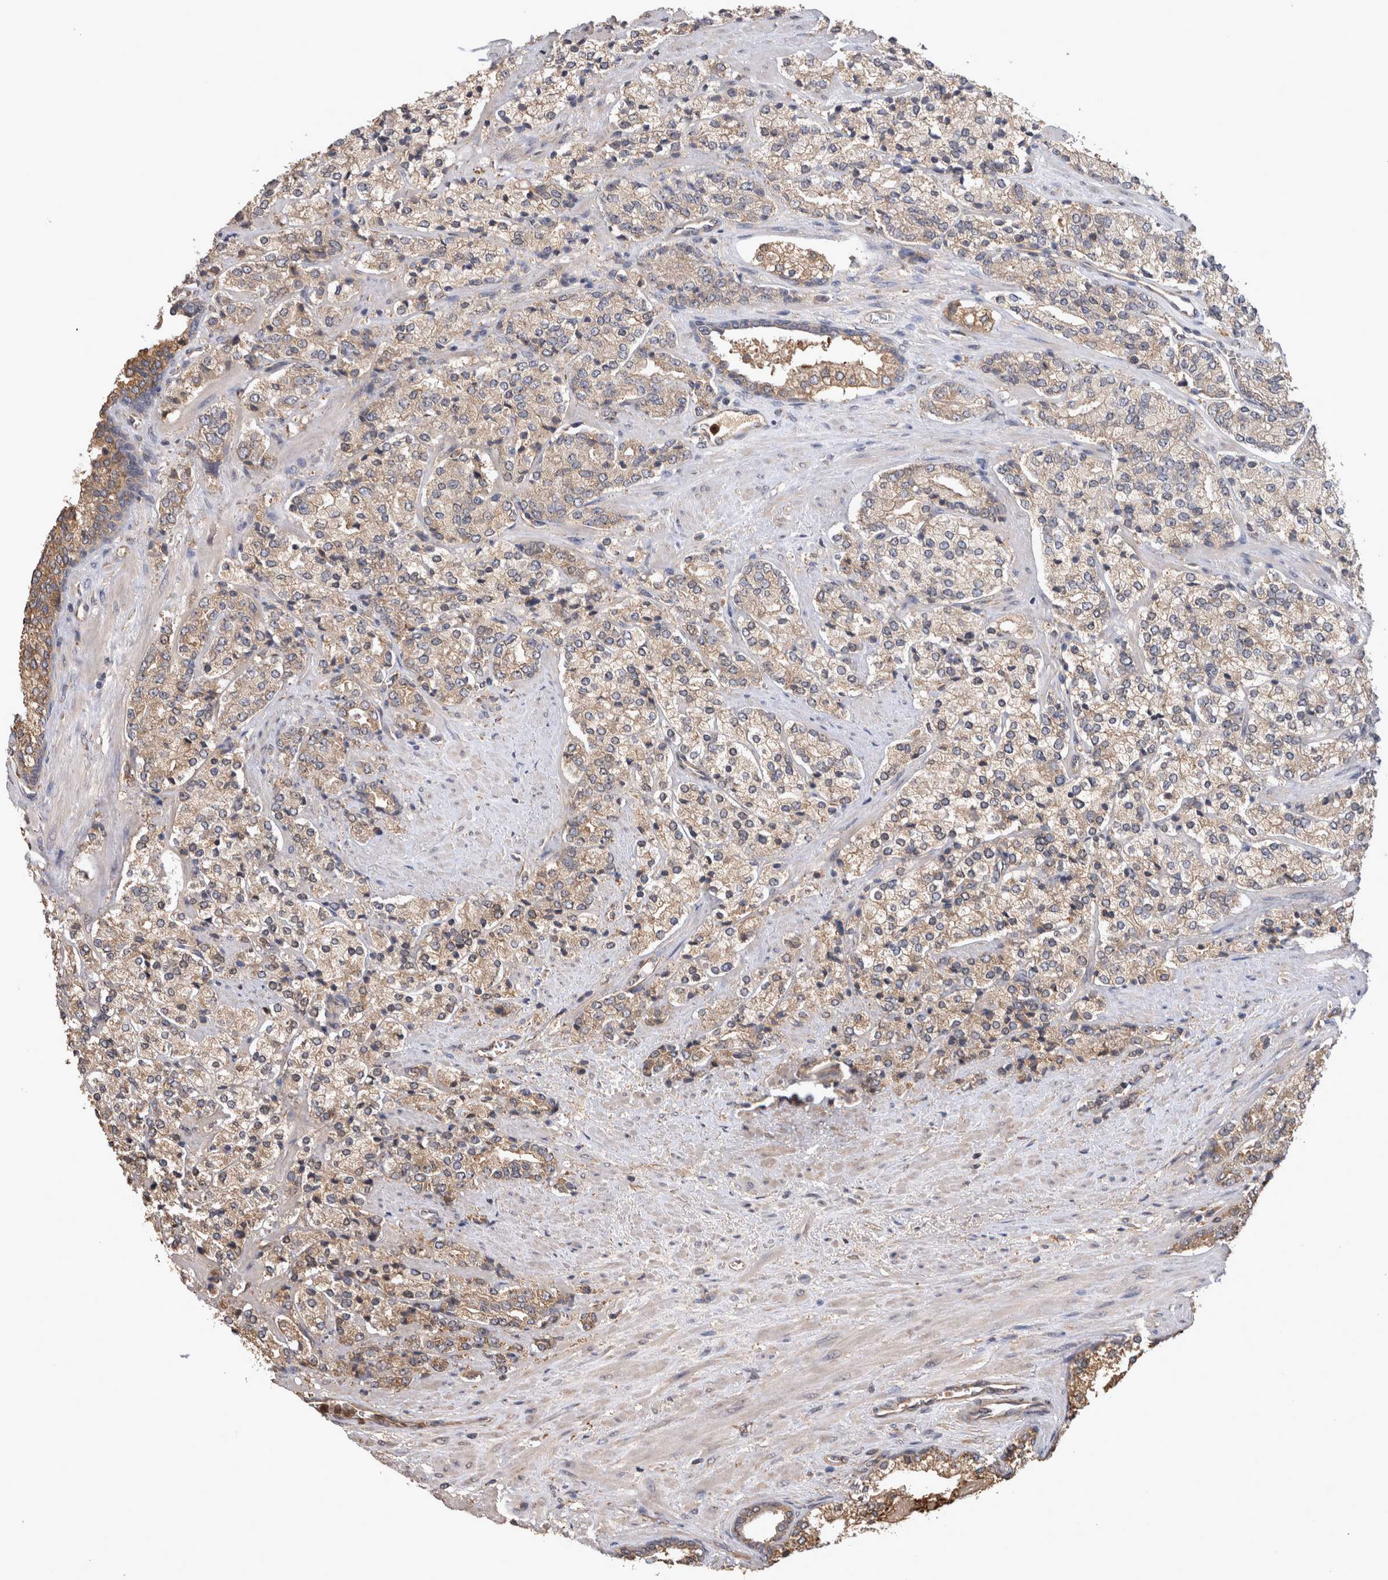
{"staining": {"intensity": "weak", "quantity": "25%-75%", "location": "cytoplasmic/membranous"}, "tissue": "prostate cancer", "cell_type": "Tumor cells", "image_type": "cancer", "snomed": [{"axis": "morphology", "description": "Adenocarcinoma, High grade"}, {"axis": "topography", "description": "Prostate"}], "caption": "Prostate adenocarcinoma (high-grade) stained with DAB (3,3'-diaminobenzidine) IHC exhibits low levels of weak cytoplasmic/membranous positivity in approximately 25%-75% of tumor cells.", "gene": "TMED7", "patient": {"sex": "male", "age": 71}}